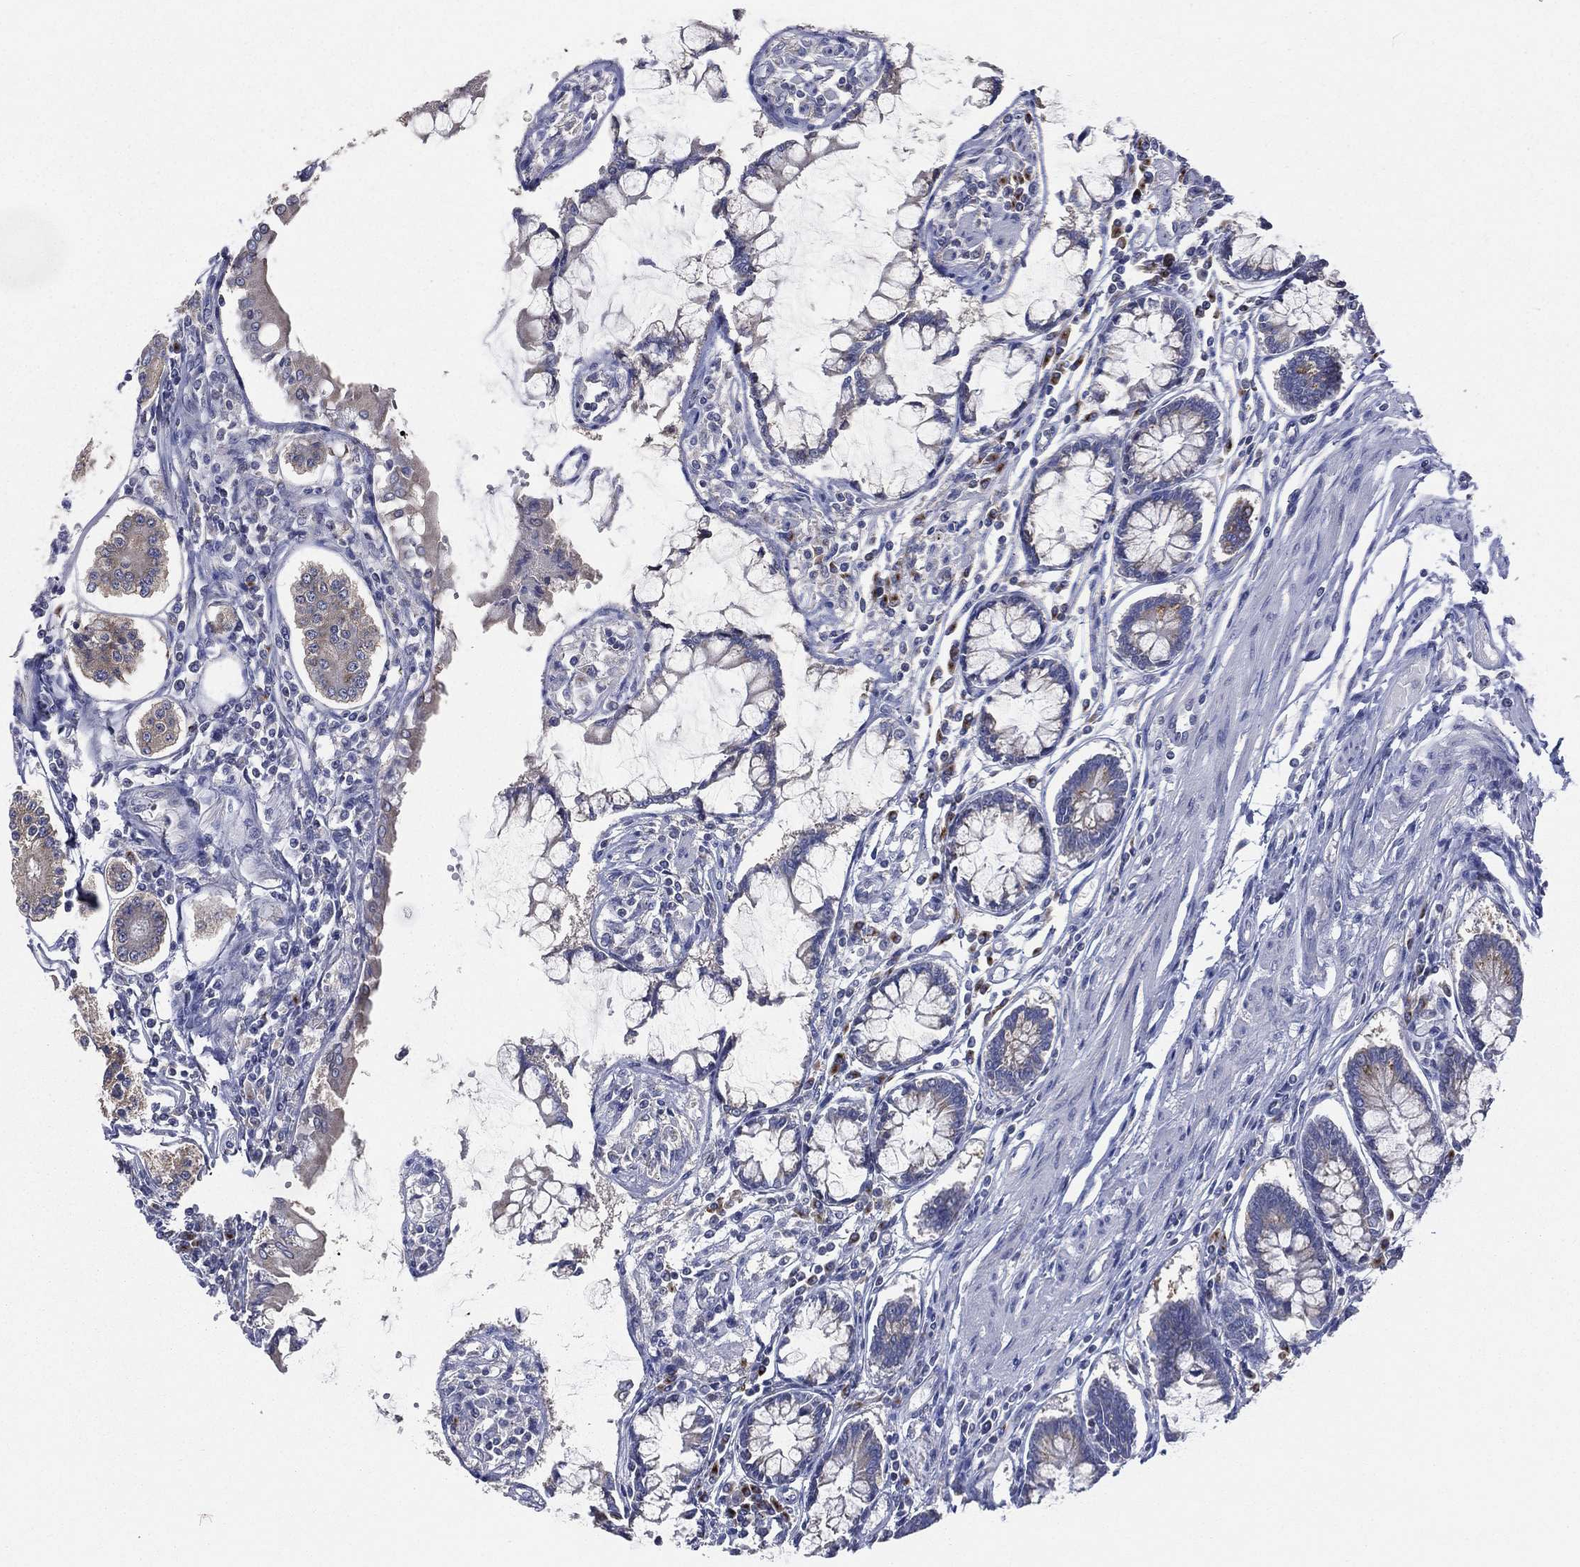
{"staining": {"intensity": "weak", "quantity": "25%-75%", "location": "cytoplasmic/membranous"}, "tissue": "carcinoid", "cell_type": "Tumor cells", "image_type": "cancer", "snomed": [{"axis": "morphology", "description": "Carcinoid, malignant, NOS"}, {"axis": "topography", "description": "Small intestine"}], "caption": "Carcinoid stained for a protein (brown) shows weak cytoplasmic/membranous positive positivity in approximately 25%-75% of tumor cells.", "gene": "ATP8A2", "patient": {"sex": "female", "age": 65}}